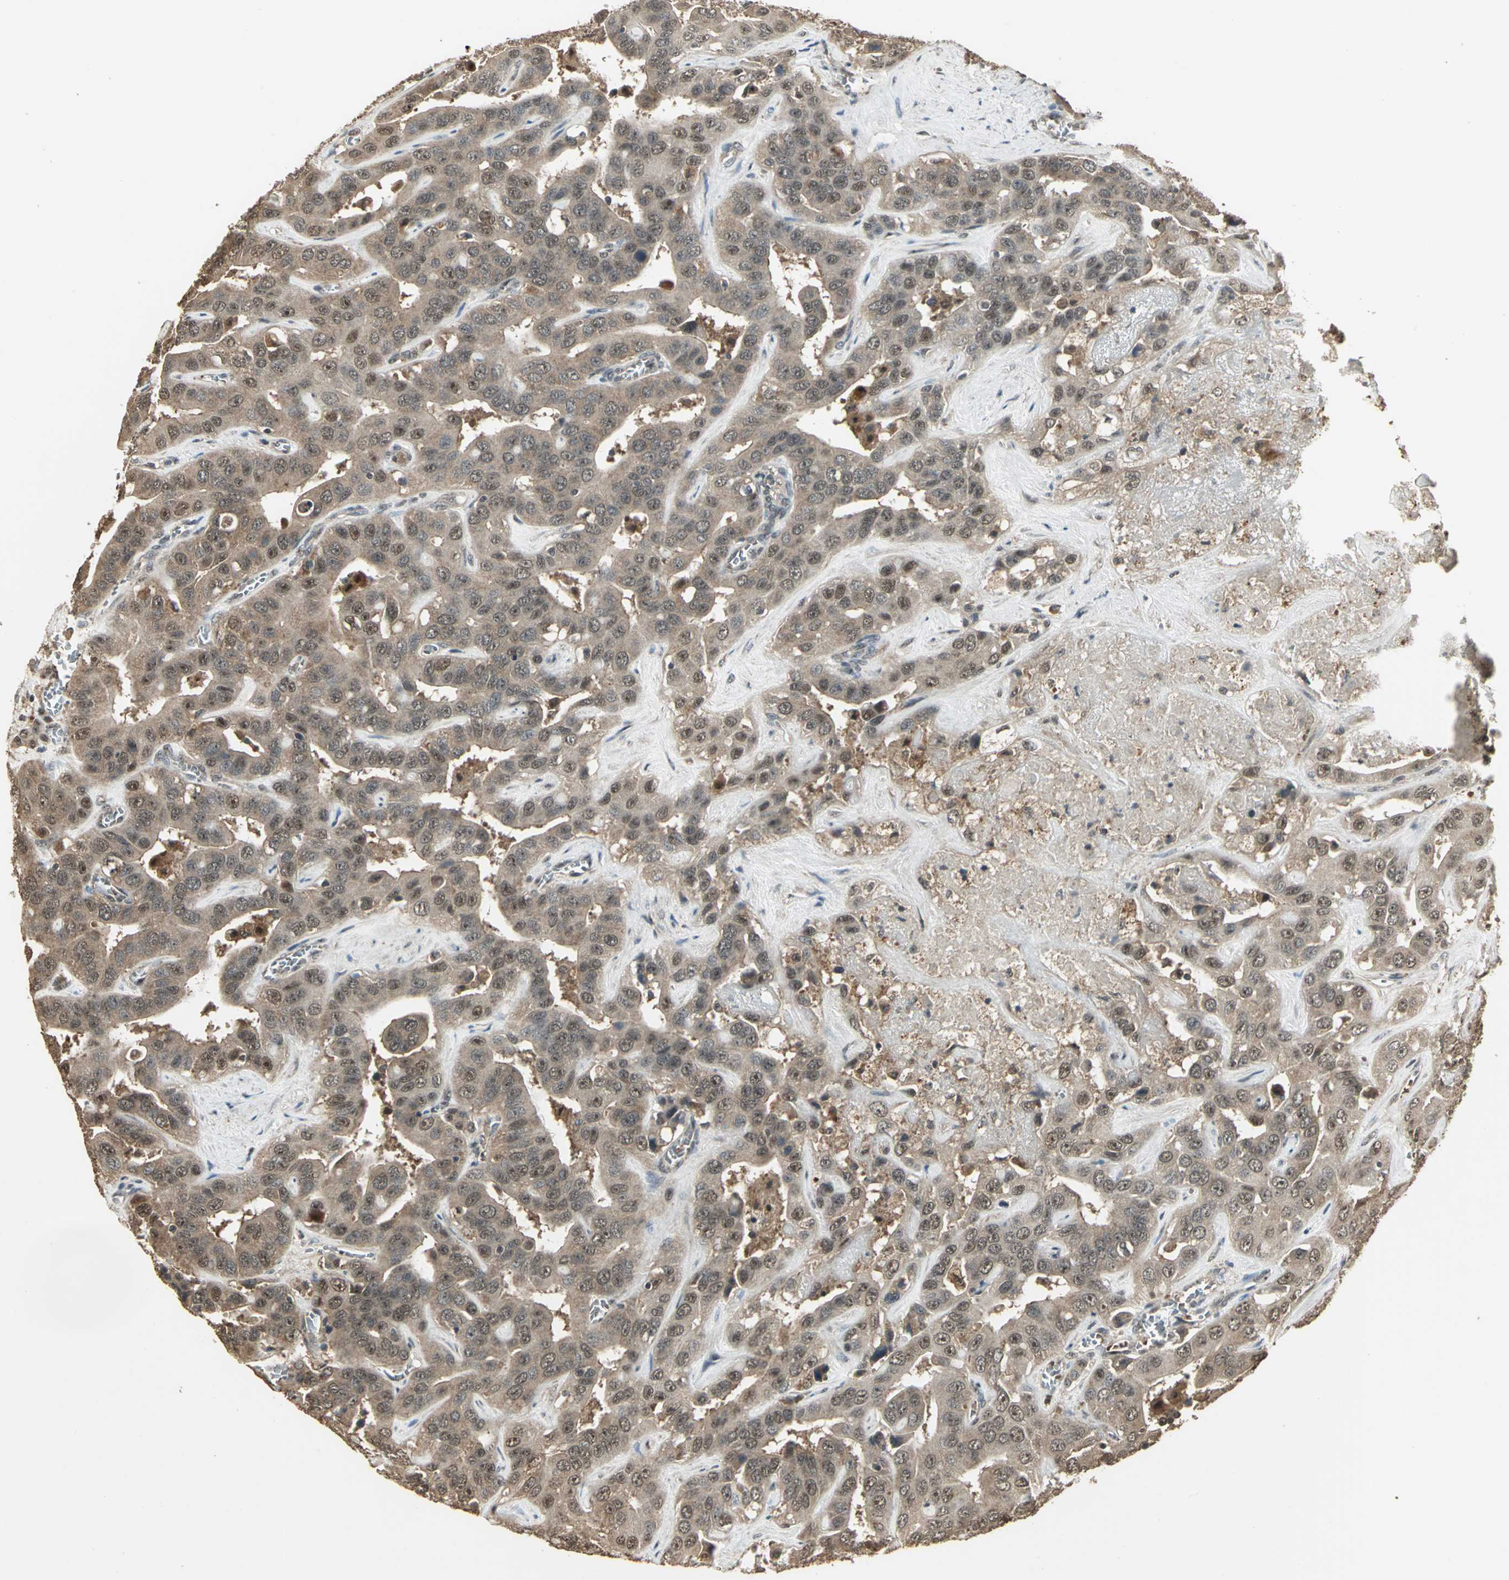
{"staining": {"intensity": "moderate", "quantity": ">75%", "location": "cytoplasmic/membranous"}, "tissue": "liver cancer", "cell_type": "Tumor cells", "image_type": "cancer", "snomed": [{"axis": "morphology", "description": "Cholangiocarcinoma"}, {"axis": "topography", "description": "Liver"}], "caption": "Moderate cytoplasmic/membranous positivity for a protein is seen in approximately >75% of tumor cells of cholangiocarcinoma (liver) using immunohistochemistry.", "gene": "UCHL5", "patient": {"sex": "female", "age": 52}}